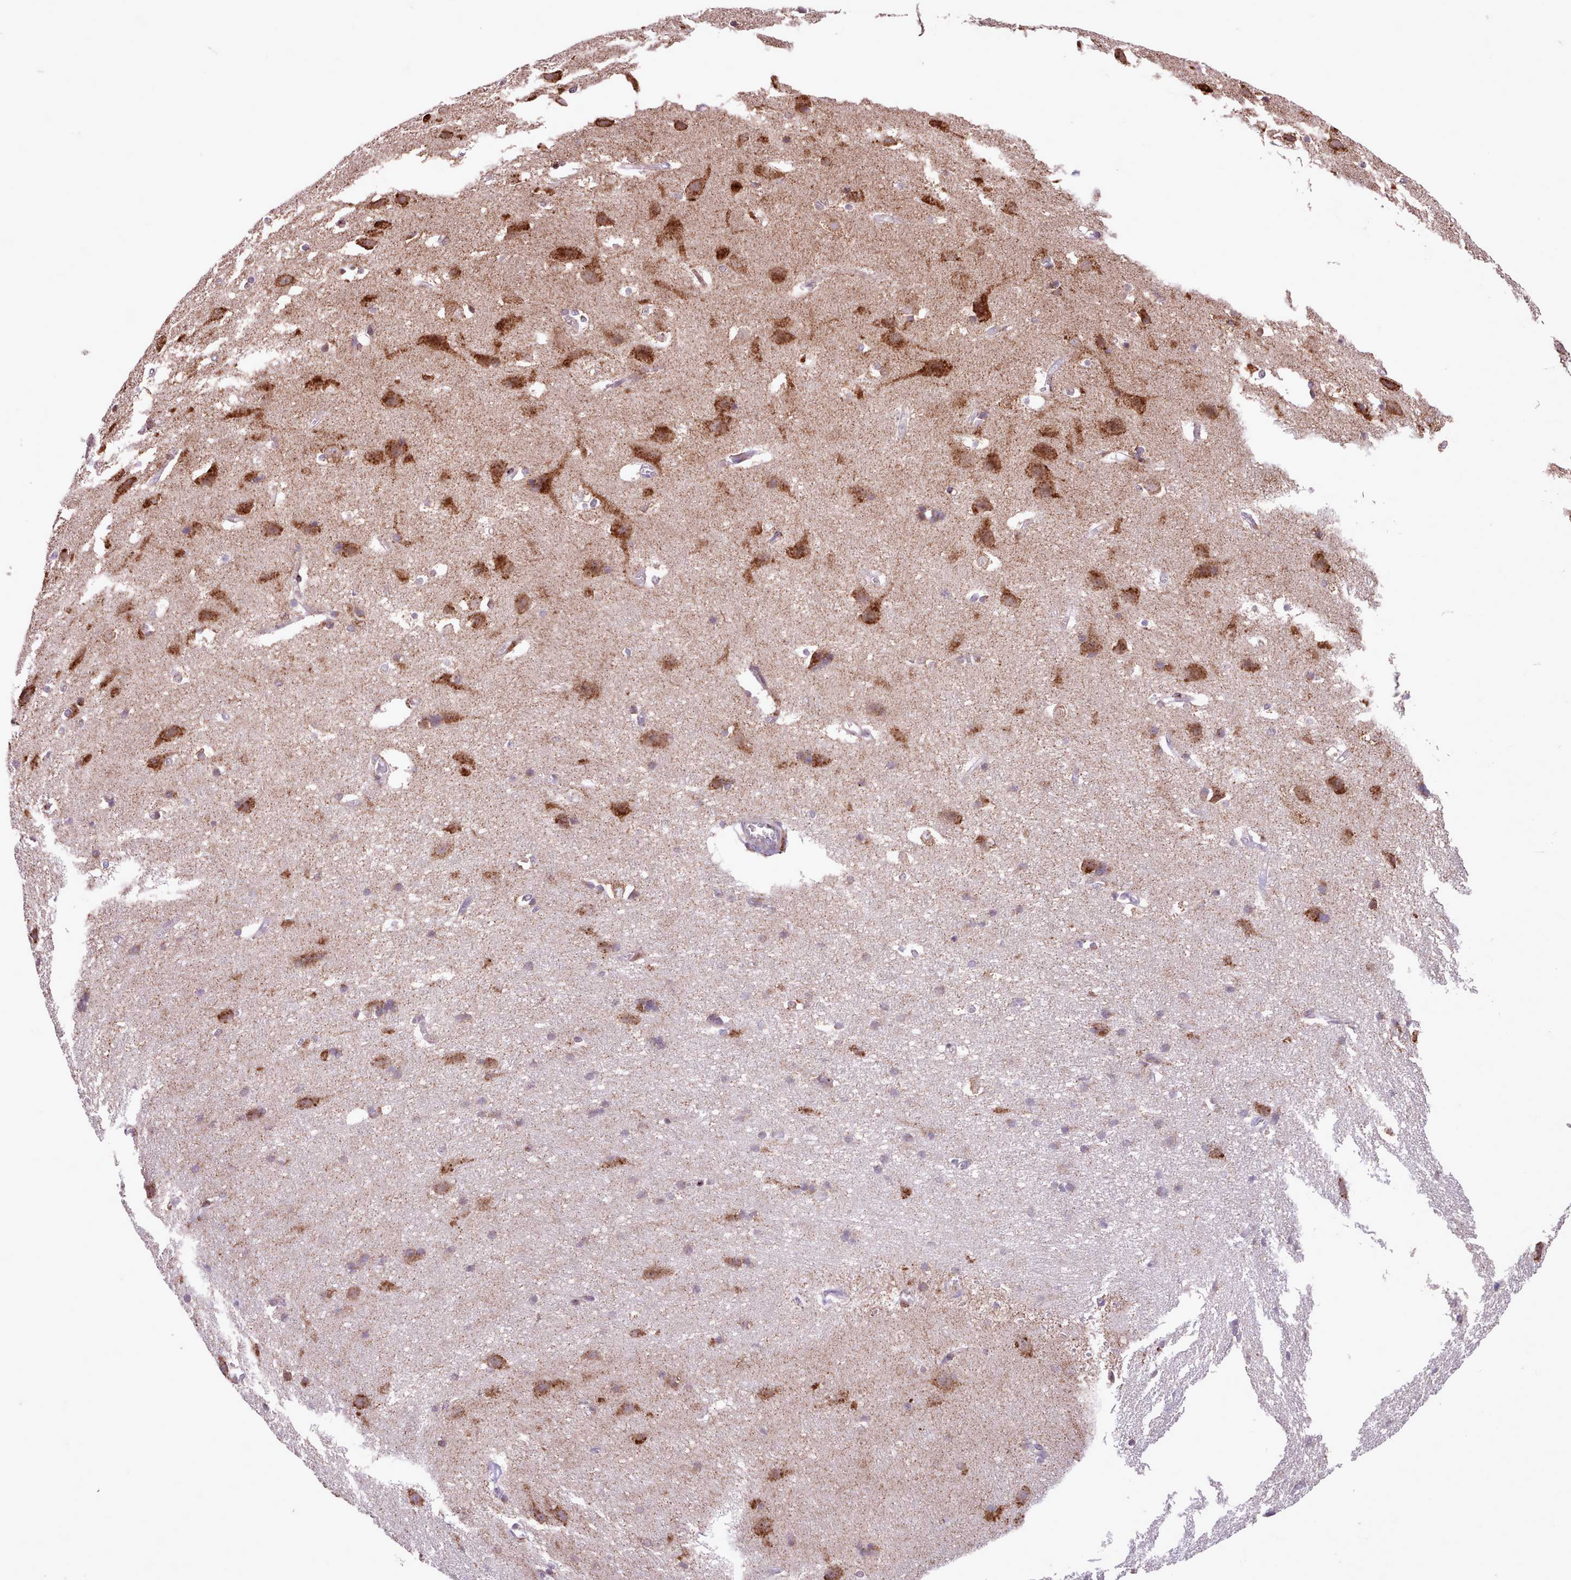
{"staining": {"intensity": "moderate", "quantity": "<25%", "location": "cytoplasmic/membranous"}, "tissue": "cerebral cortex", "cell_type": "Endothelial cells", "image_type": "normal", "snomed": [{"axis": "morphology", "description": "Normal tissue, NOS"}, {"axis": "topography", "description": "Cerebral cortex"}], "caption": "Approximately <25% of endothelial cells in benign human cerebral cortex reveal moderate cytoplasmic/membranous protein expression as visualized by brown immunohistochemical staining.", "gene": "TTLL3", "patient": {"sex": "male", "age": 54}}